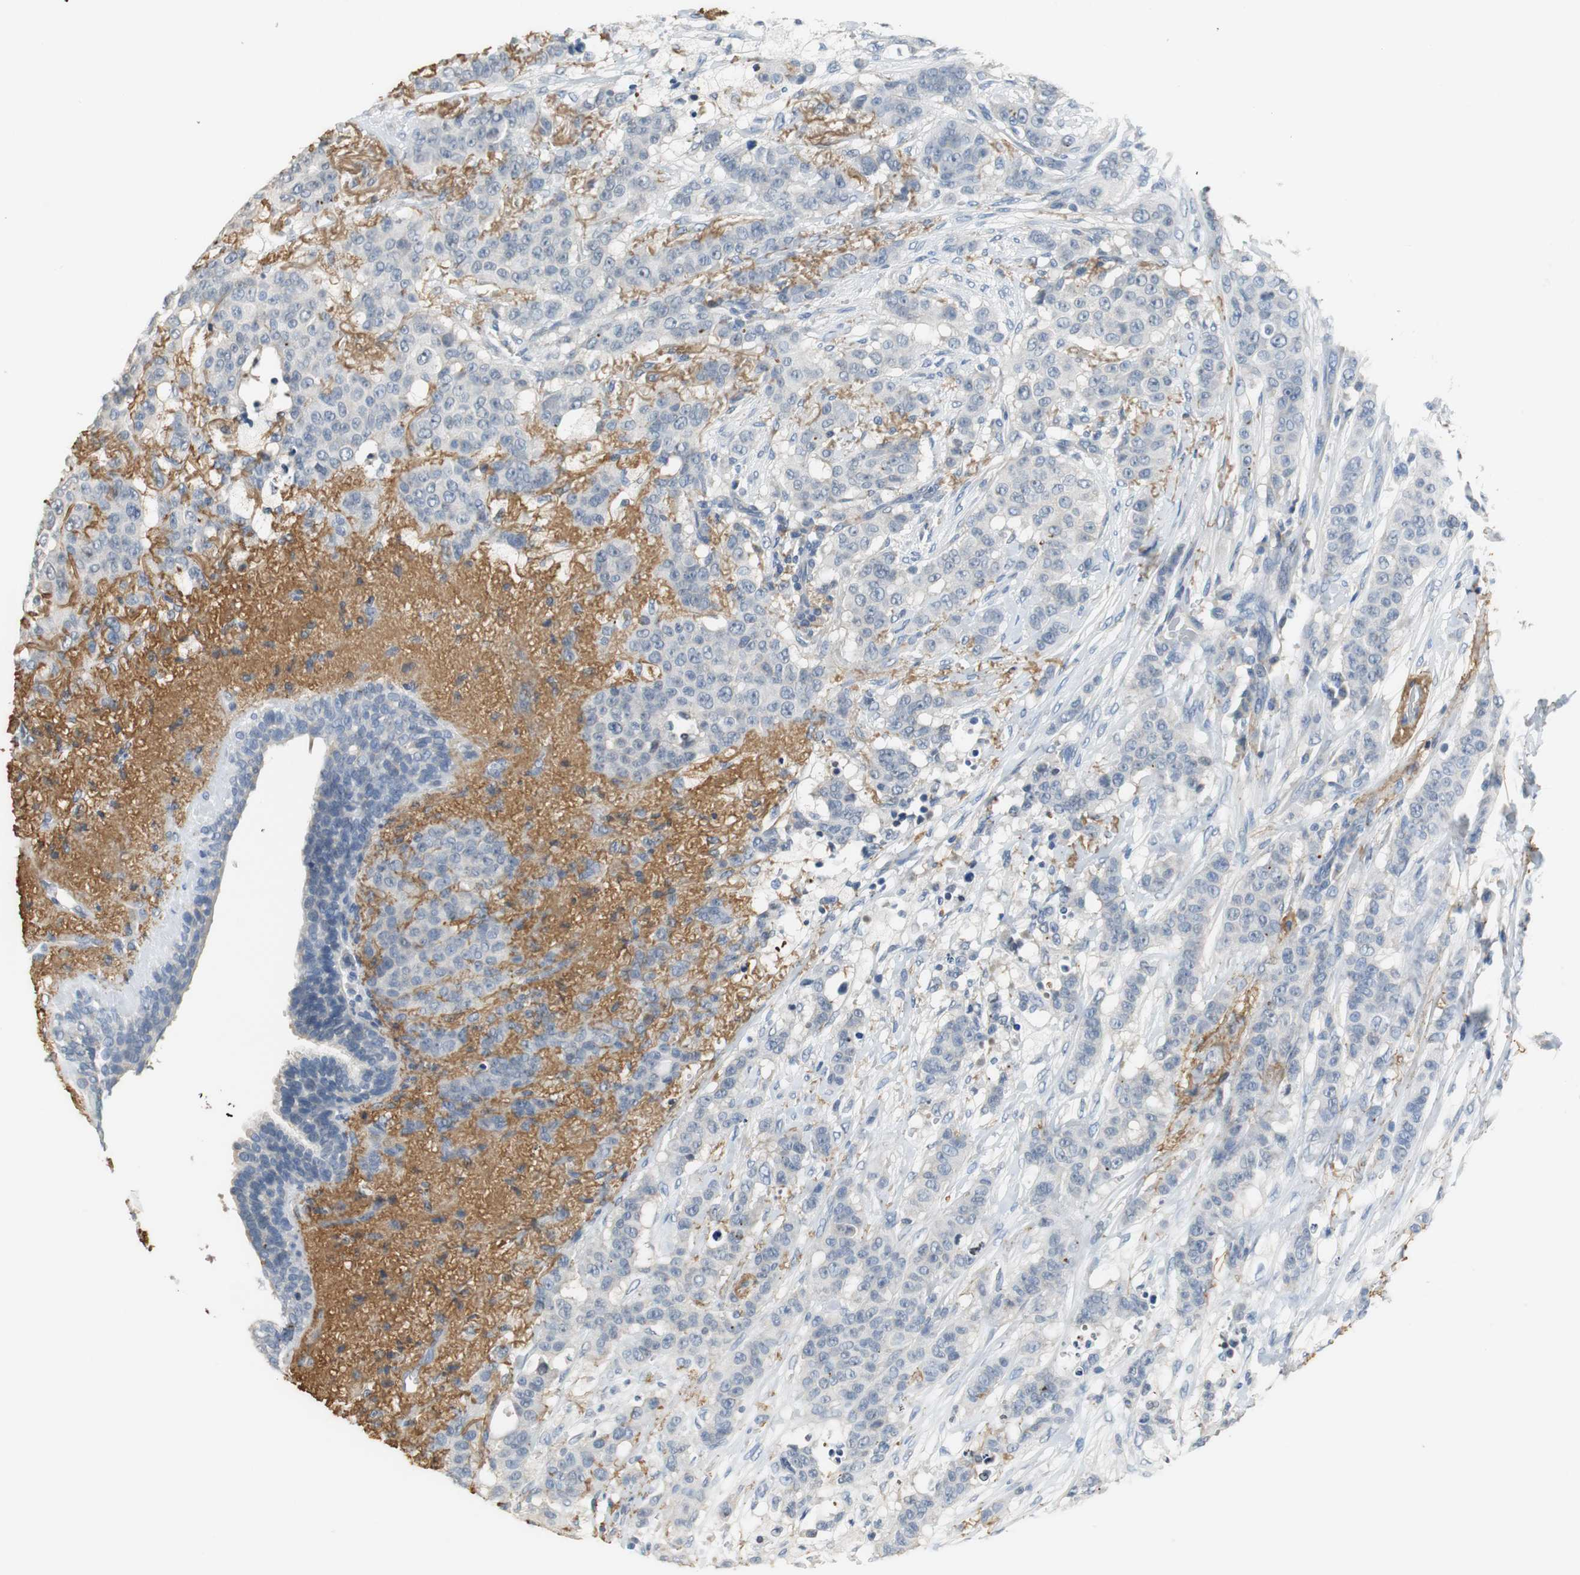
{"staining": {"intensity": "negative", "quantity": "none", "location": "none"}, "tissue": "breast cancer", "cell_type": "Tumor cells", "image_type": "cancer", "snomed": [{"axis": "morphology", "description": "Duct carcinoma"}, {"axis": "topography", "description": "Breast"}], "caption": "High power microscopy photomicrograph of an immunohistochemistry image of breast cancer, revealing no significant positivity in tumor cells.", "gene": "MUC7", "patient": {"sex": "female", "age": 40}}